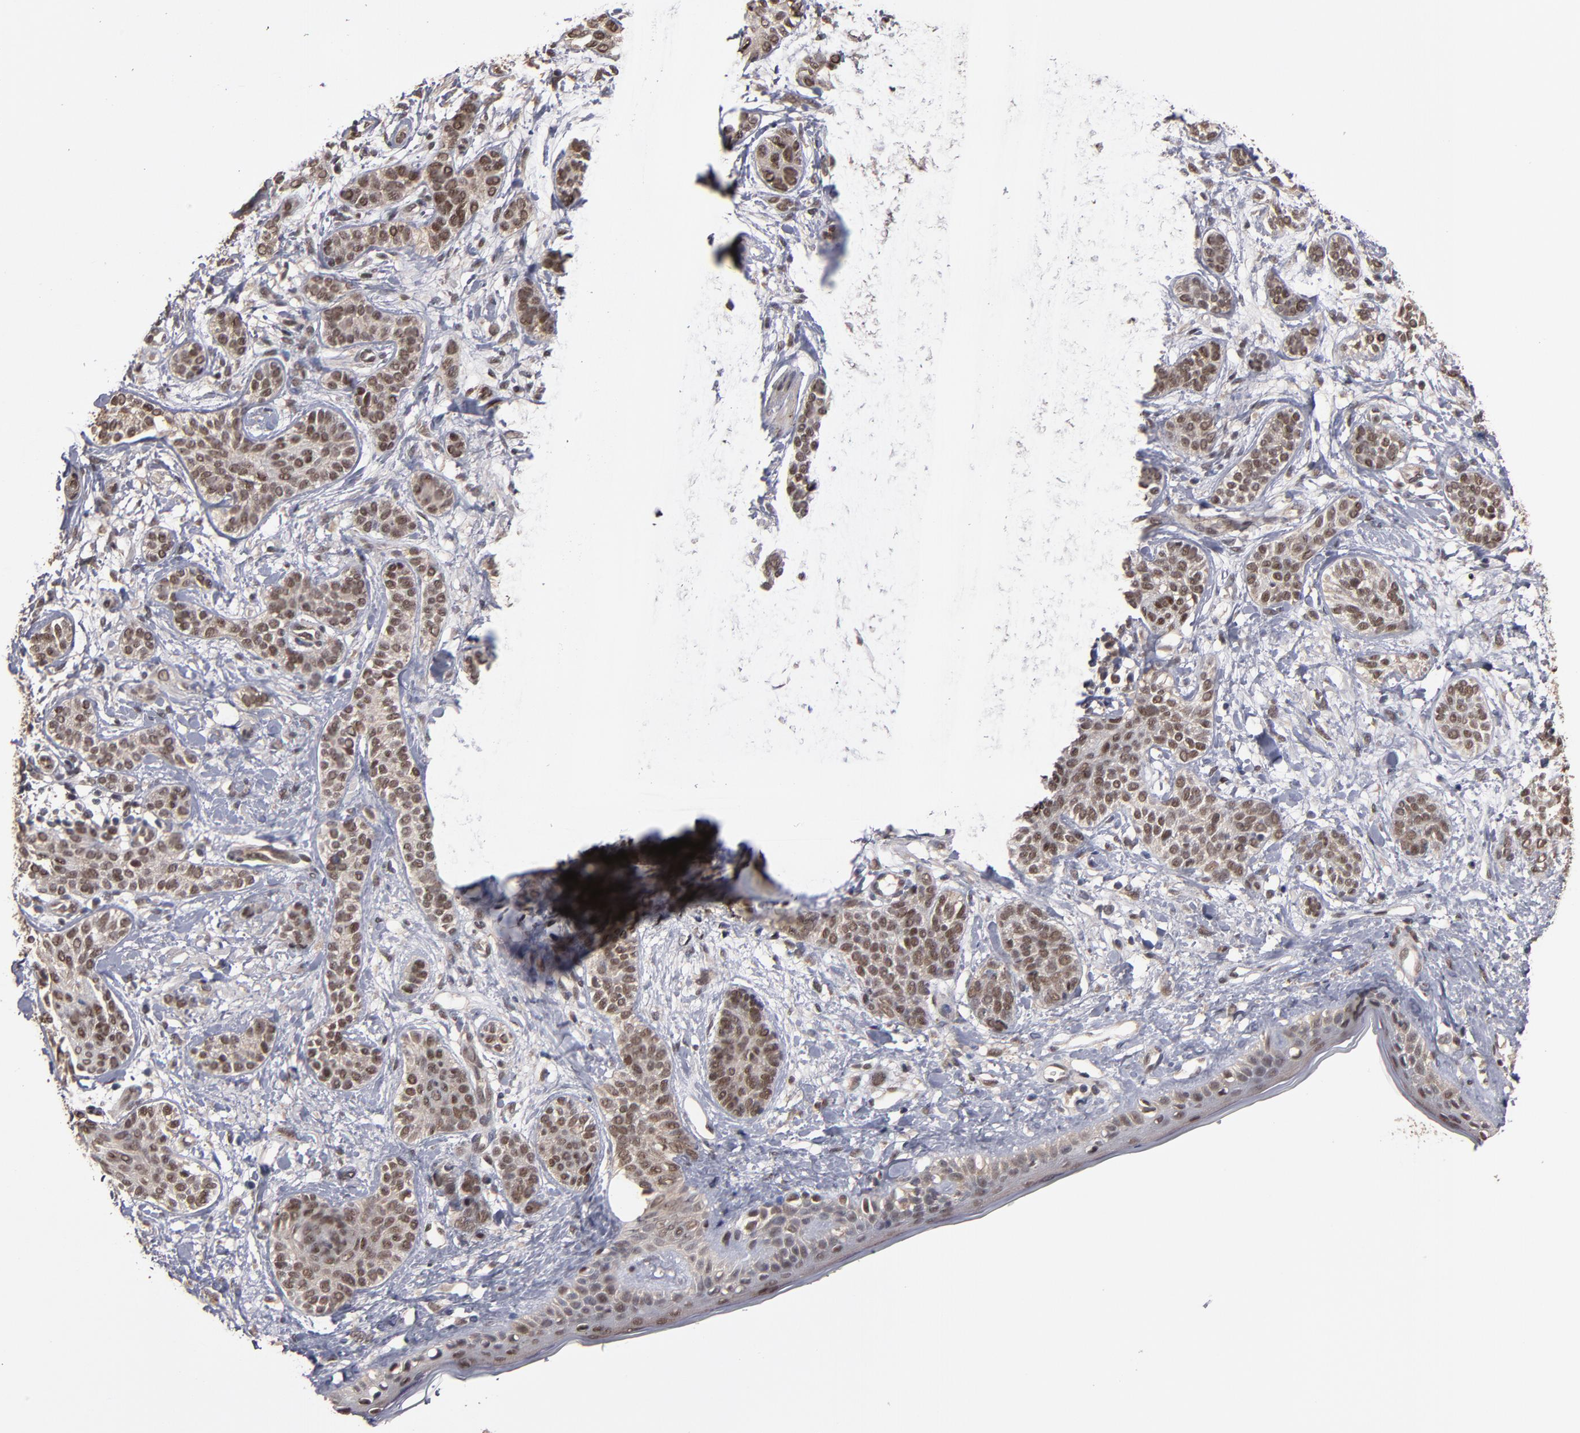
{"staining": {"intensity": "weak", "quantity": ">75%", "location": "cytoplasmic/membranous,nuclear"}, "tissue": "skin cancer", "cell_type": "Tumor cells", "image_type": "cancer", "snomed": [{"axis": "morphology", "description": "Normal tissue, NOS"}, {"axis": "morphology", "description": "Basal cell carcinoma"}, {"axis": "topography", "description": "Skin"}], "caption": "Human skin cancer stained with a protein marker shows weak staining in tumor cells.", "gene": "CUL5", "patient": {"sex": "male", "age": 63}}